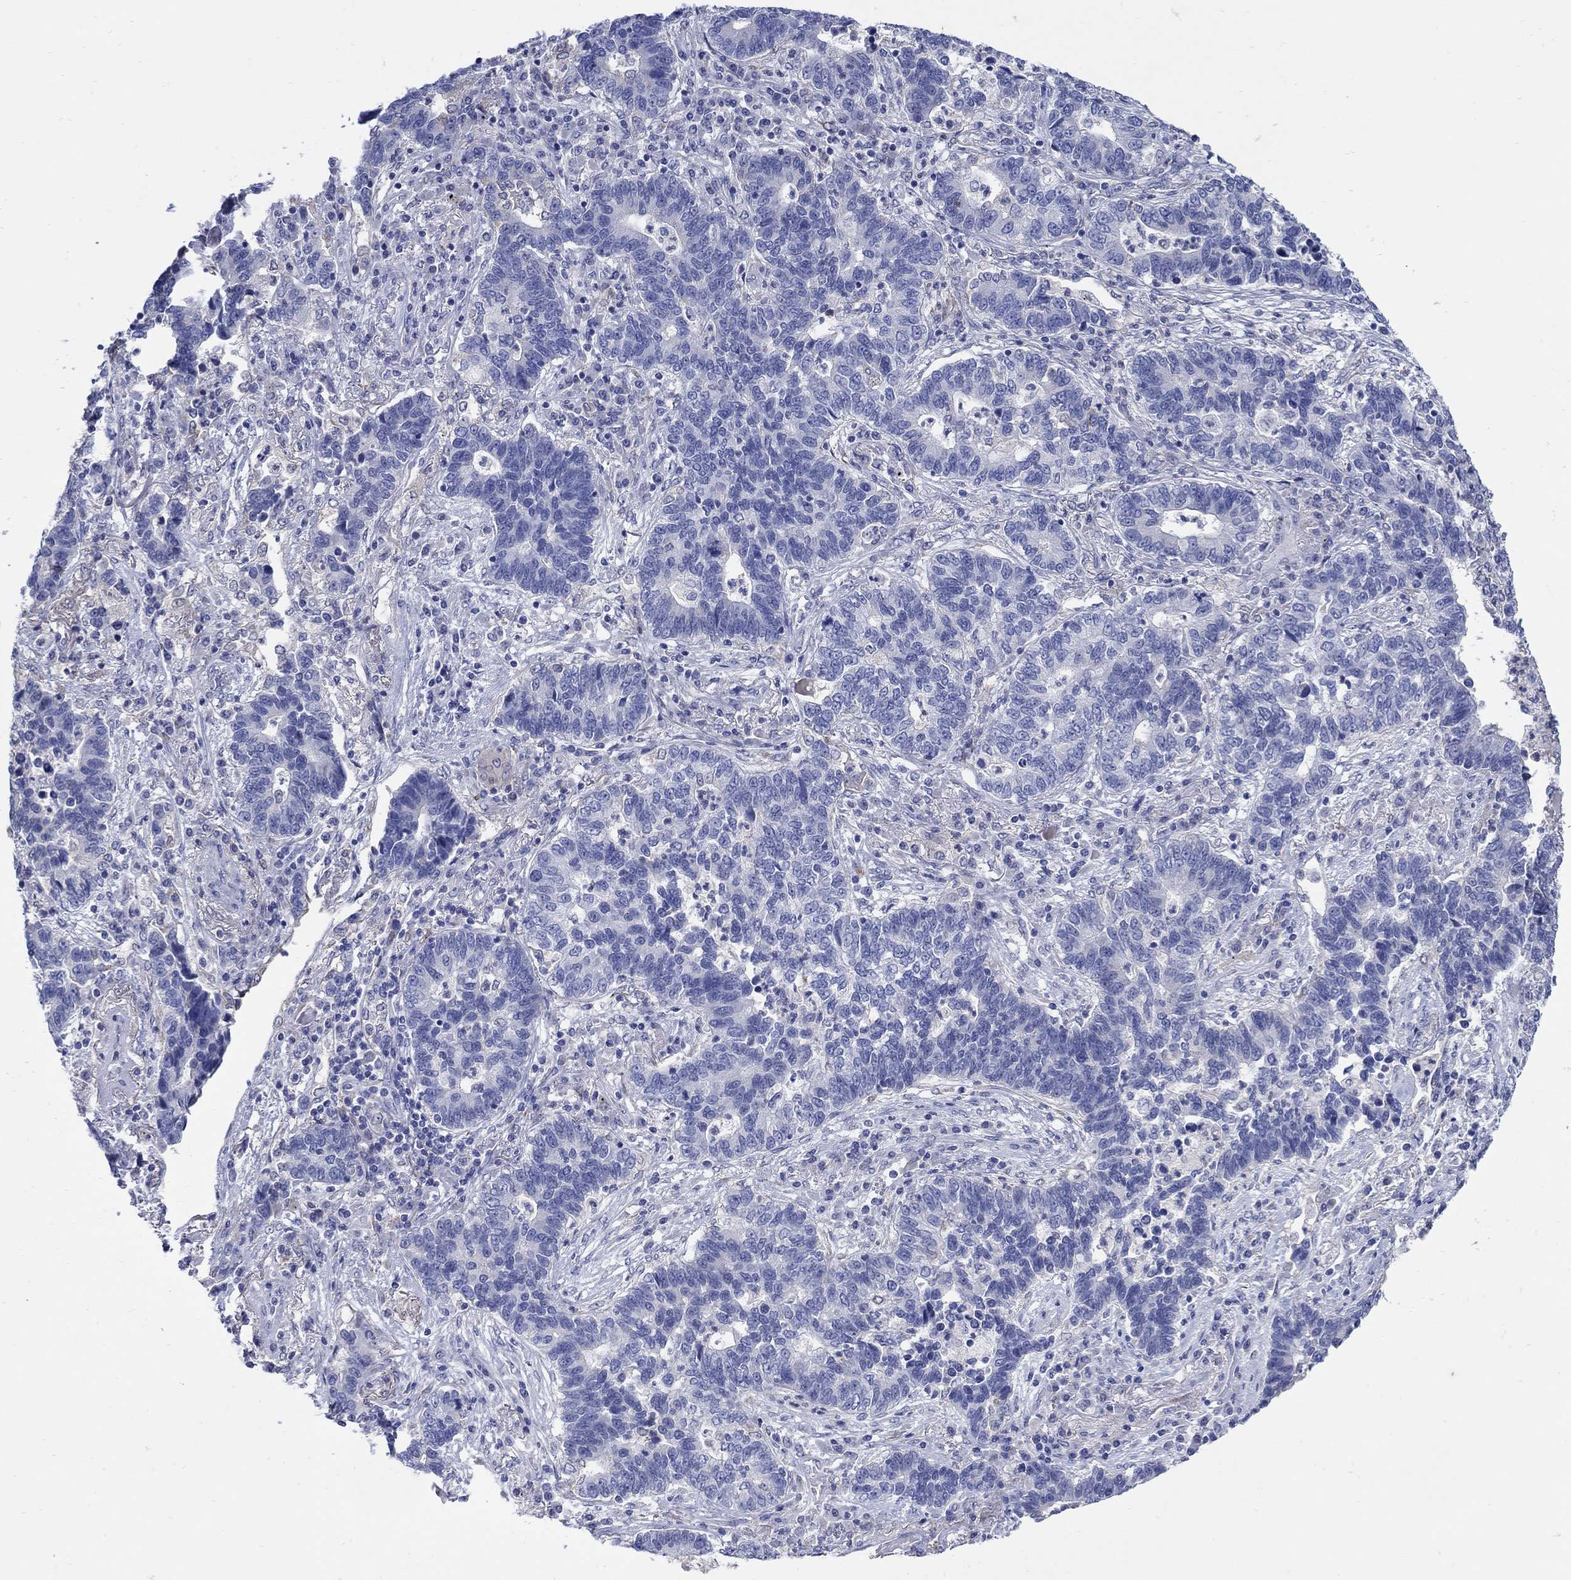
{"staining": {"intensity": "negative", "quantity": "none", "location": "none"}, "tissue": "lung cancer", "cell_type": "Tumor cells", "image_type": "cancer", "snomed": [{"axis": "morphology", "description": "Adenocarcinoma, NOS"}, {"axis": "topography", "description": "Lung"}], "caption": "The image shows no staining of tumor cells in lung cancer.", "gene": "REEP2", "patient": {"sex": "female", "age": 57}}